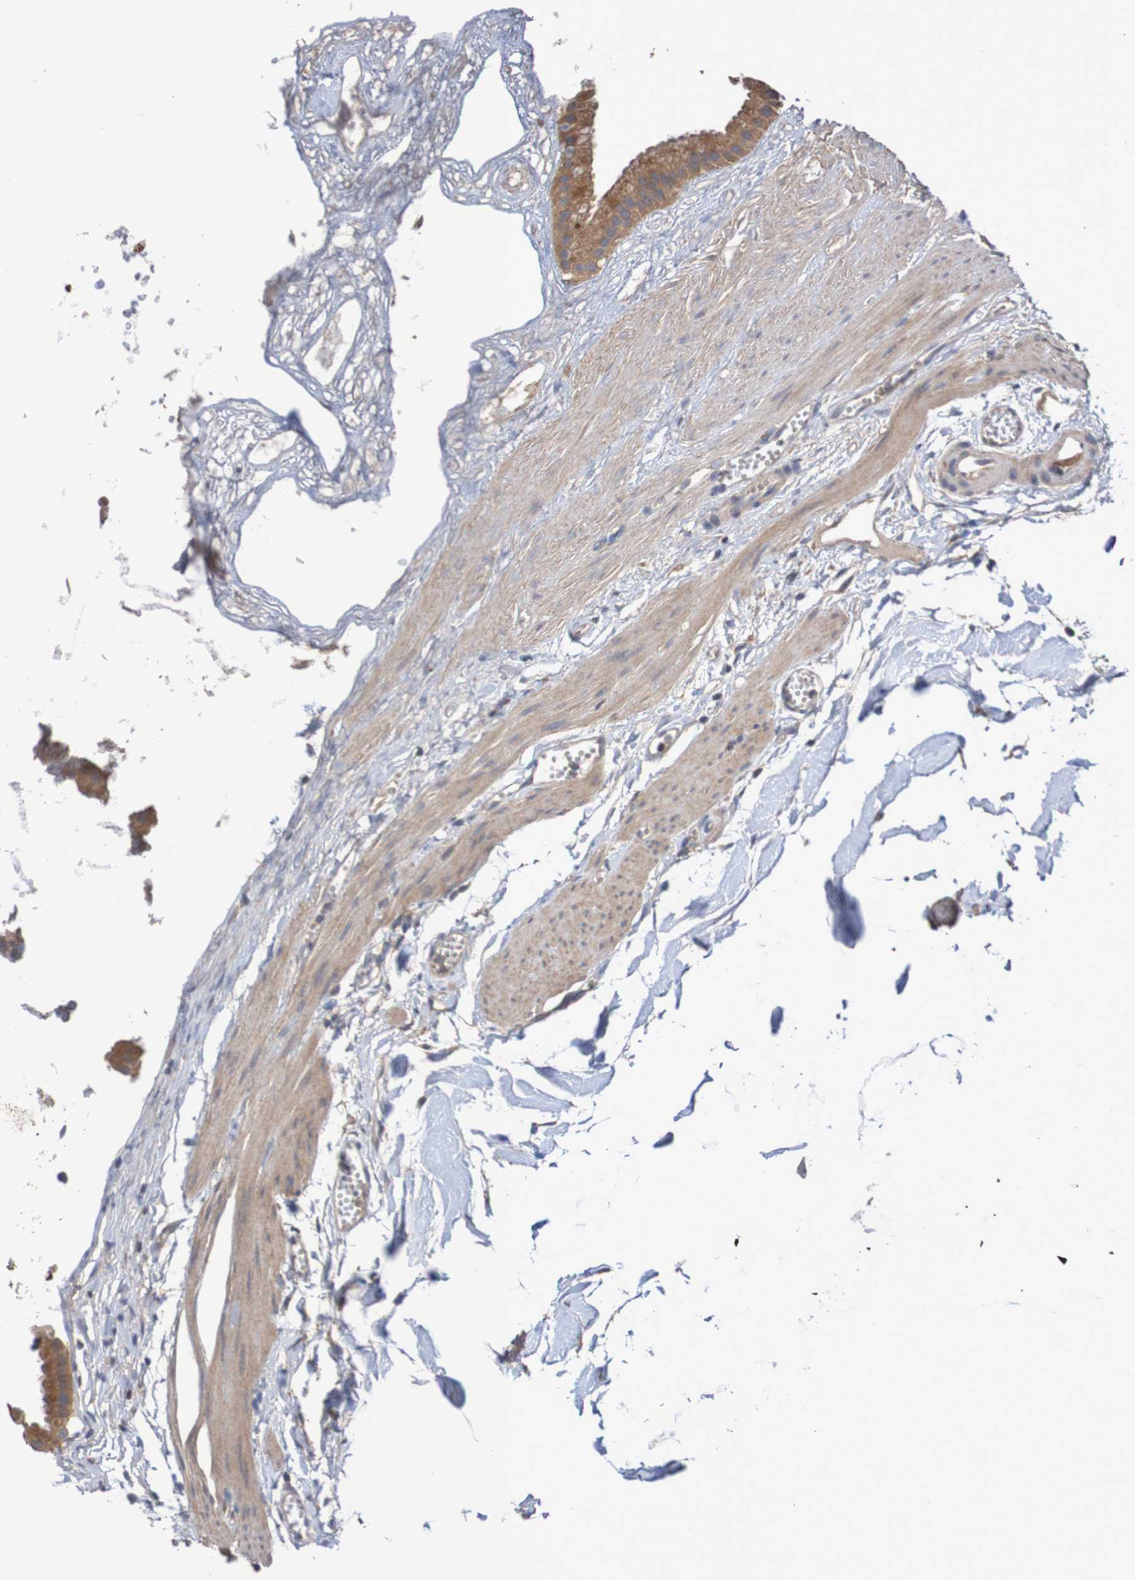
{"staining": {"intensity": "moderate", "quantity": ">75%", "location": "cytoplasmic/membranous"}, "tissue": "gallbladder", "cell_type": "Glandular cells", "image_type": "normal", "snomed": [{"axis": "morphology", "description": "Normal tissue, NOS"}, {"axis": "topography", "description": "Gallbladder"}], "caption": "Protein expression analysis of benign human gallbladder reveals moderate cytoplasmic/membranous staining in about >75% of glandular cells.", "gene": "PHYH", "patient": {"sex": "female", "age": 64}}